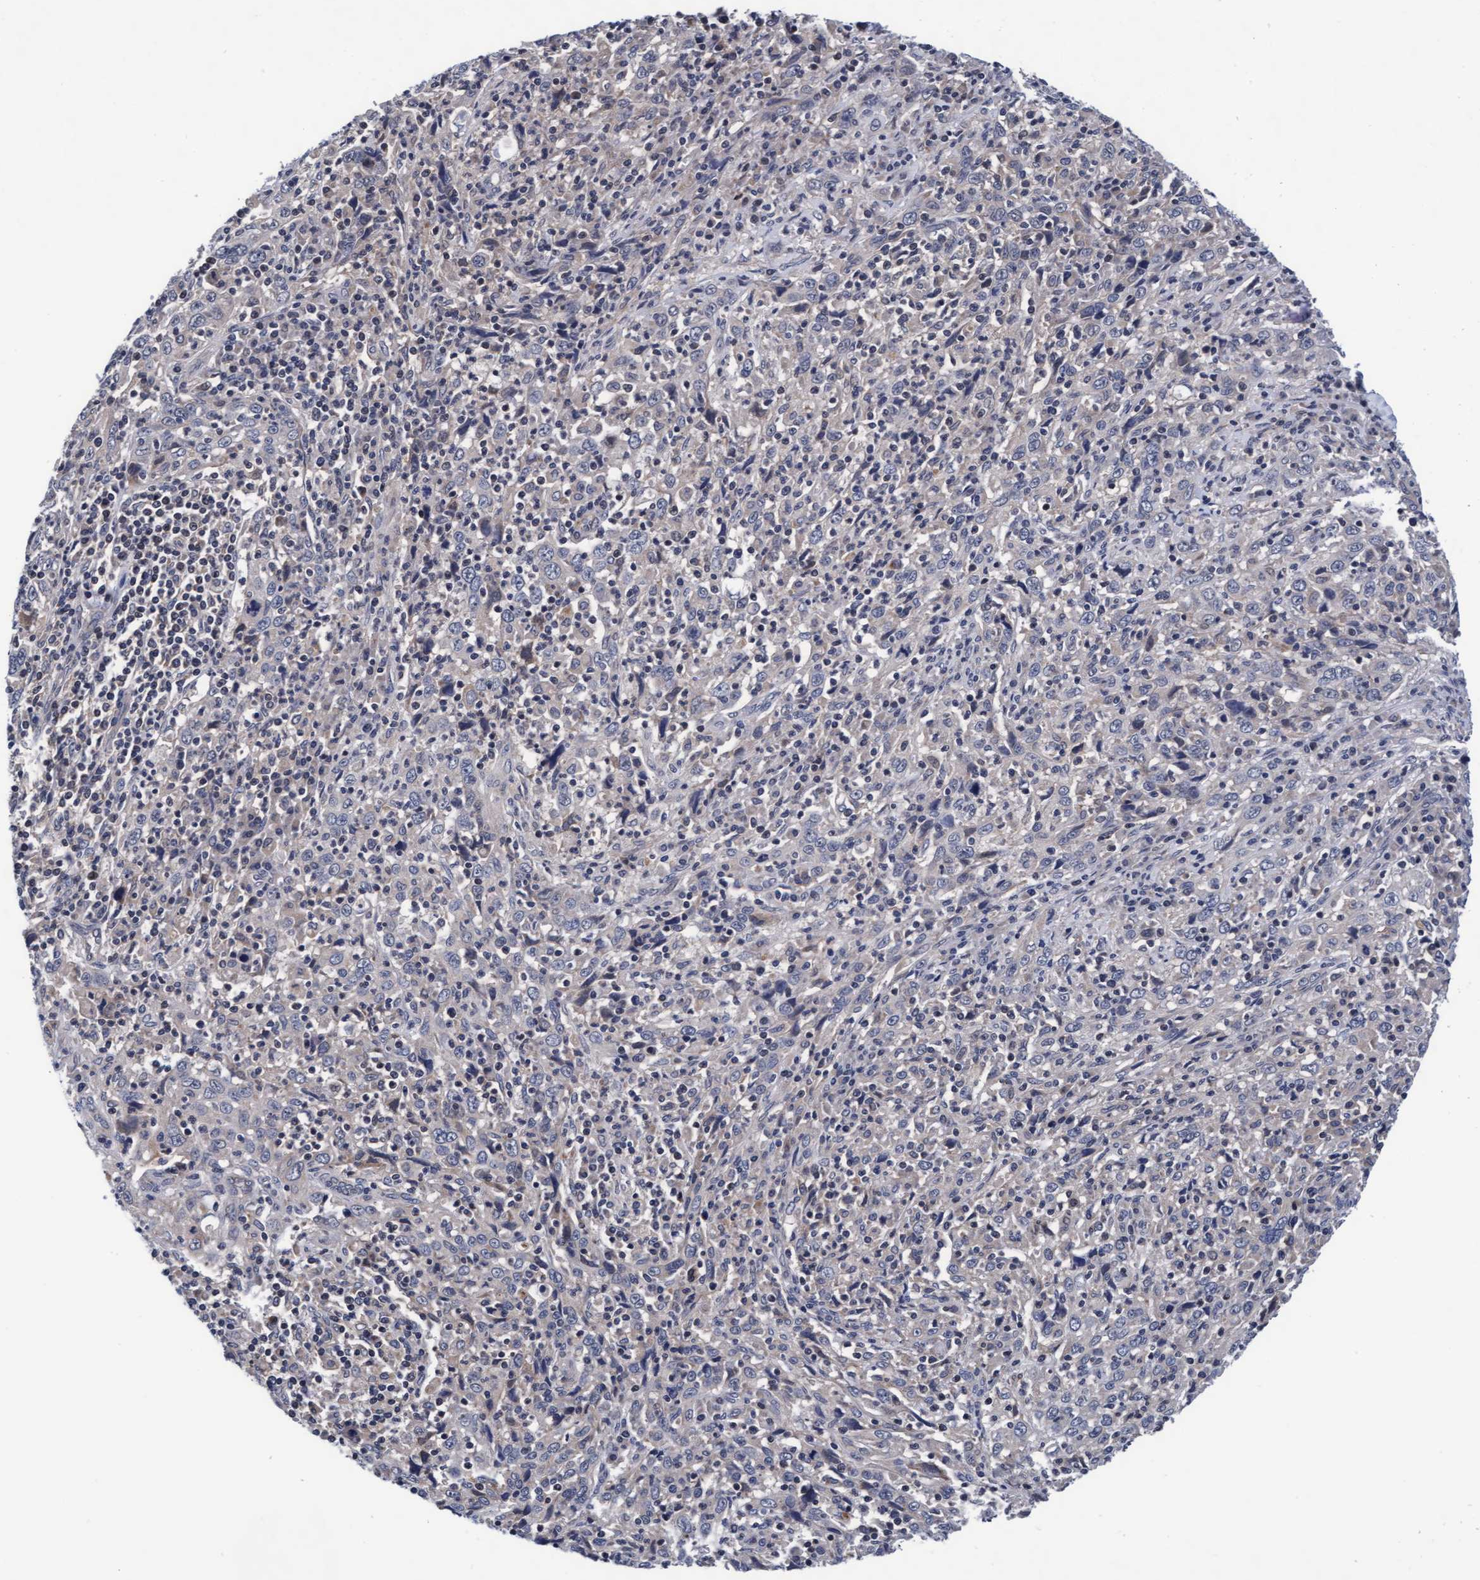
{"staining": {"intensity": "weak", "quantity": "<25%", "location": "cytoplasmic/membranous"}, "tissue": "cervical cancer", "cell_type": "Tumor cells", "image_type": "cancer", "snomed": [{"axis": "morphology", "description": "Squamous cell carcinoma, NOS"}, {"axis": "topography", "description": "Cervix"}], "caption": "DAB (3,3'-diaminobenzidine) immunohistochemical staining of human cervical cancer exhibits no significant positivity in tumor cells.", "gene": "EFCAB13", "patient": {"sex": "female", "age": 46}}